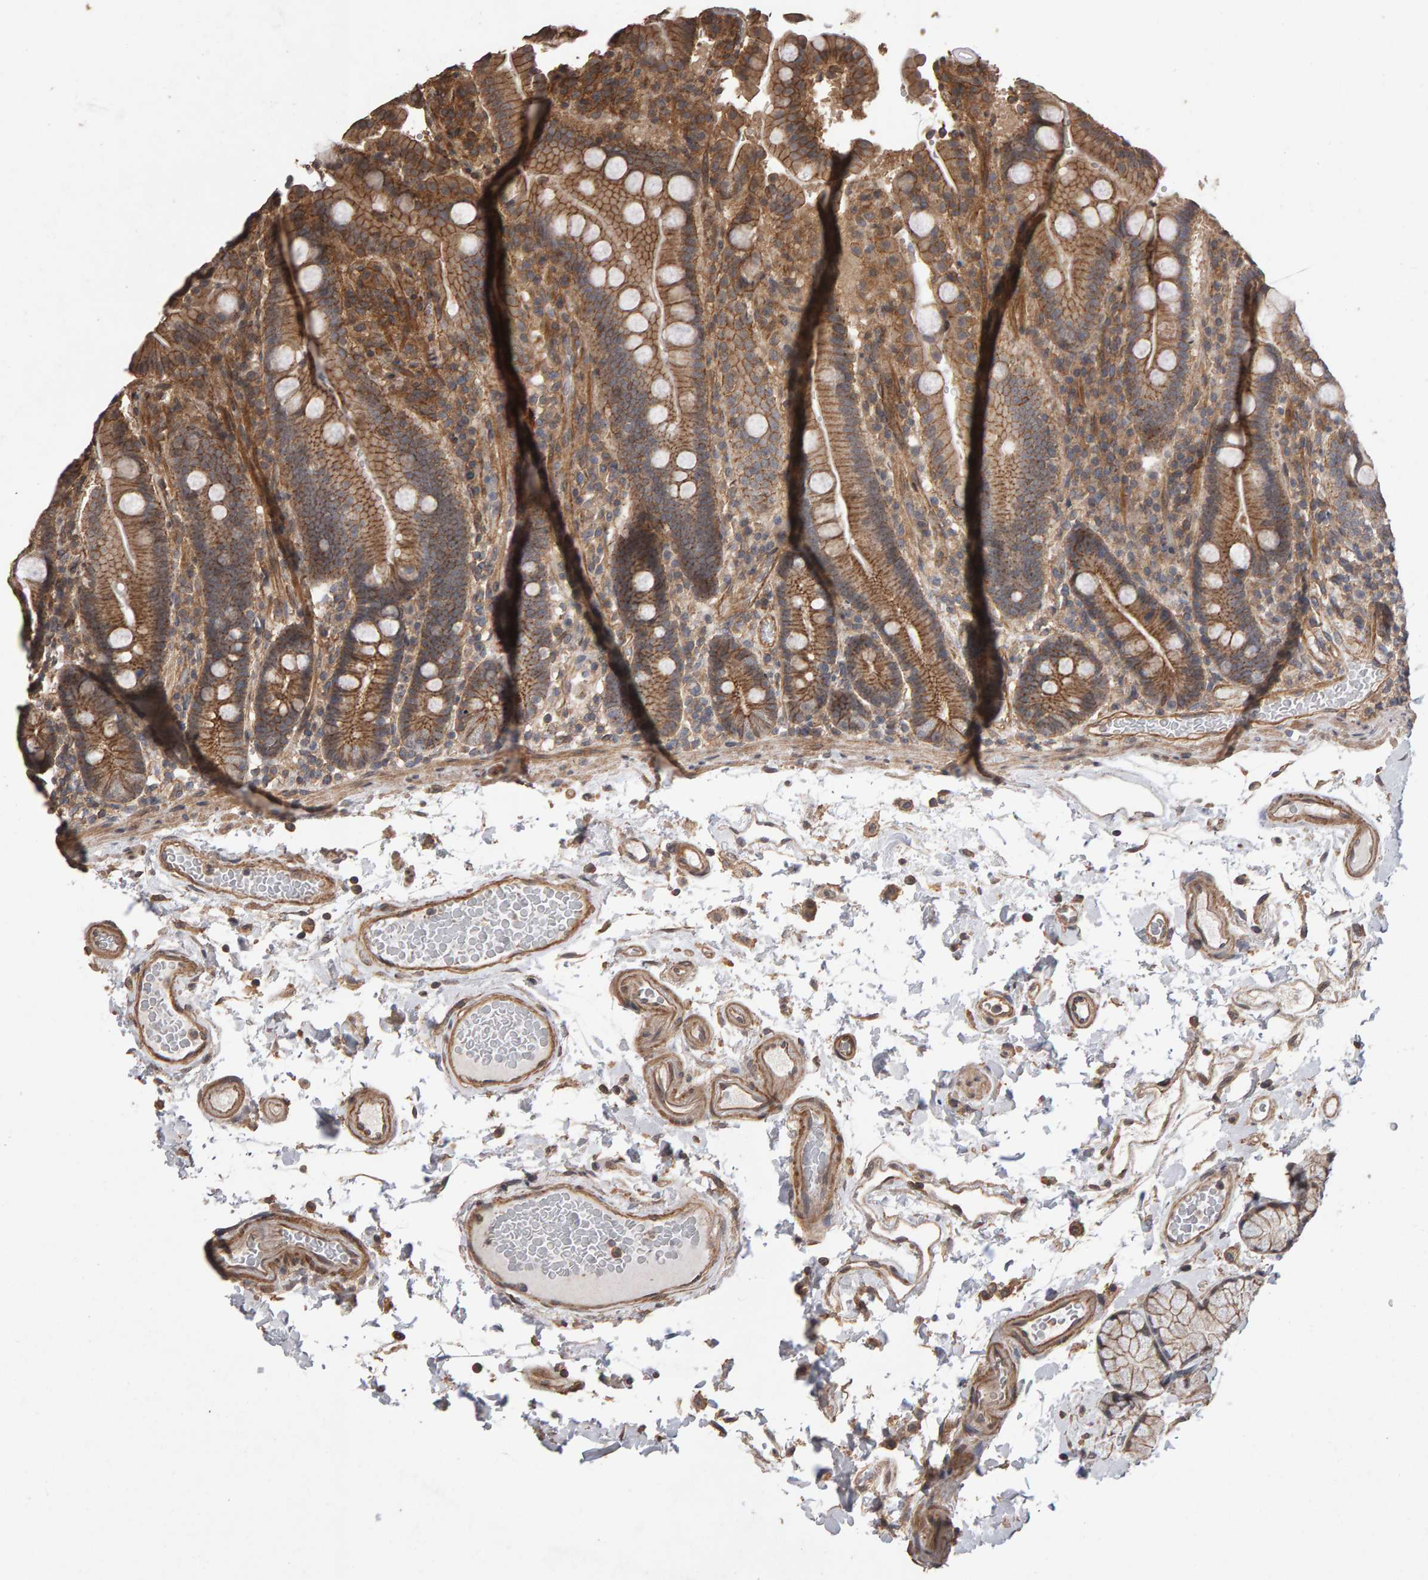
{"staining": {"intensity": "moderate", "quantity": ">75%", "location": "cytoplasmic/membranous"}, "tissue": "duodenum", "cell_type": "Glandular cells", "image_type": "normal", "snomed": [{"axis": "morphology", "description": "Normal tissue, NOS"}, {"axis": "topography", "description": "Small intestine, NOS"}], "caption": "Protein expression by IHC shows moderate cytoplasmic/membranous staining in approximately >75% of glandular cells in unremarkable duodenum. (brown staining indicates protein expression, while blue staining denotes nuclei).", "gene": "SCRIB", "patient": {"sex": "female", "age": 71}}